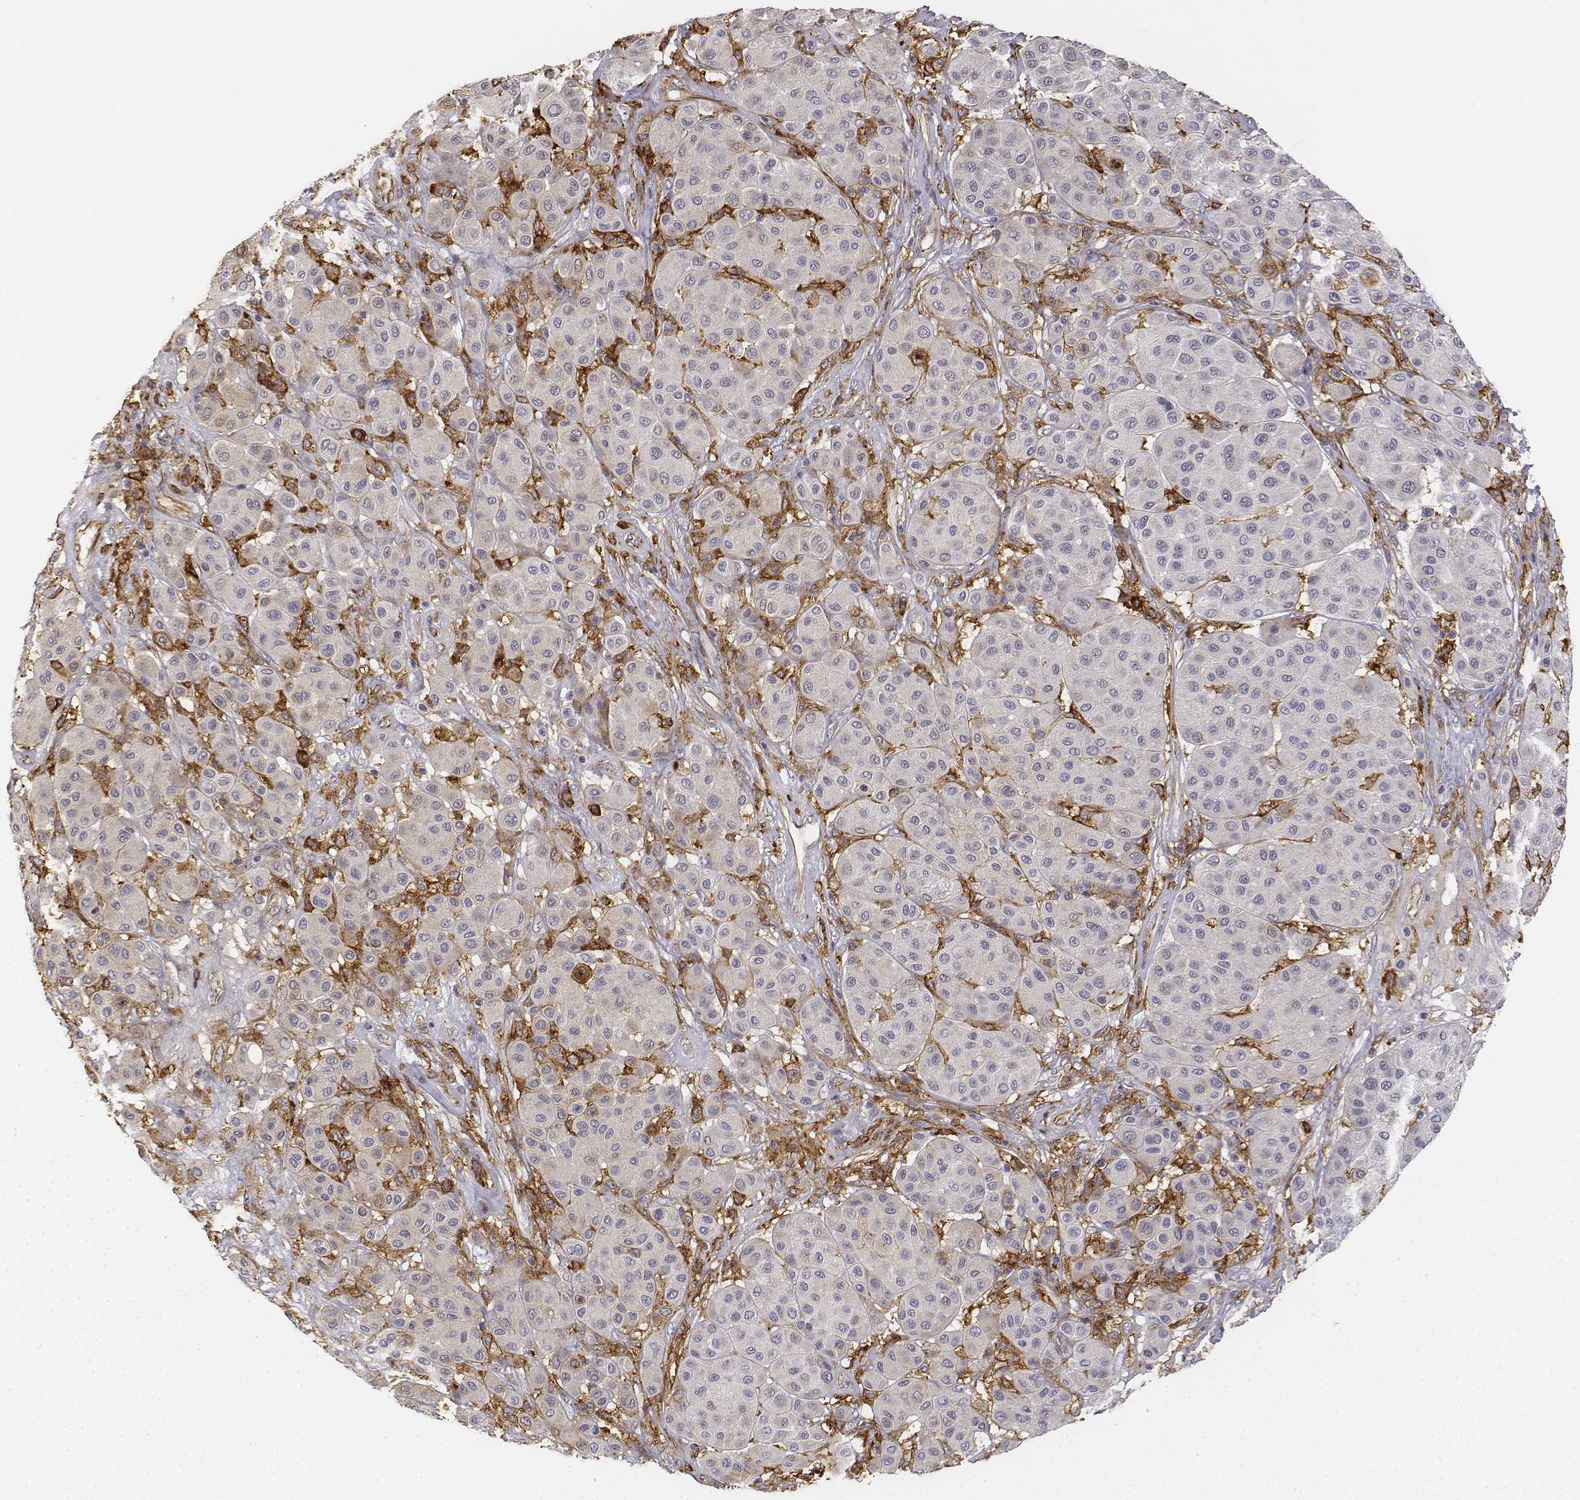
{"staining": {"intensity": "negative", "quantity": "none", "location": "none"}, "tissue": "melanoma", "cell_type": "Tumor cells", "image_type": "cancer", "snomed": [{"axis": "morphology", "description": "Malignant melanoma, Metastatic site"}, {"axis": "topography", "description": "Smooth muscle"}], "caption": "The micrograph demonstrates no significant staining in tumor cells of malignant melanoma (metastatic site).", "gene": "CD14", "patient": {"sex": "male", "age": 41}}